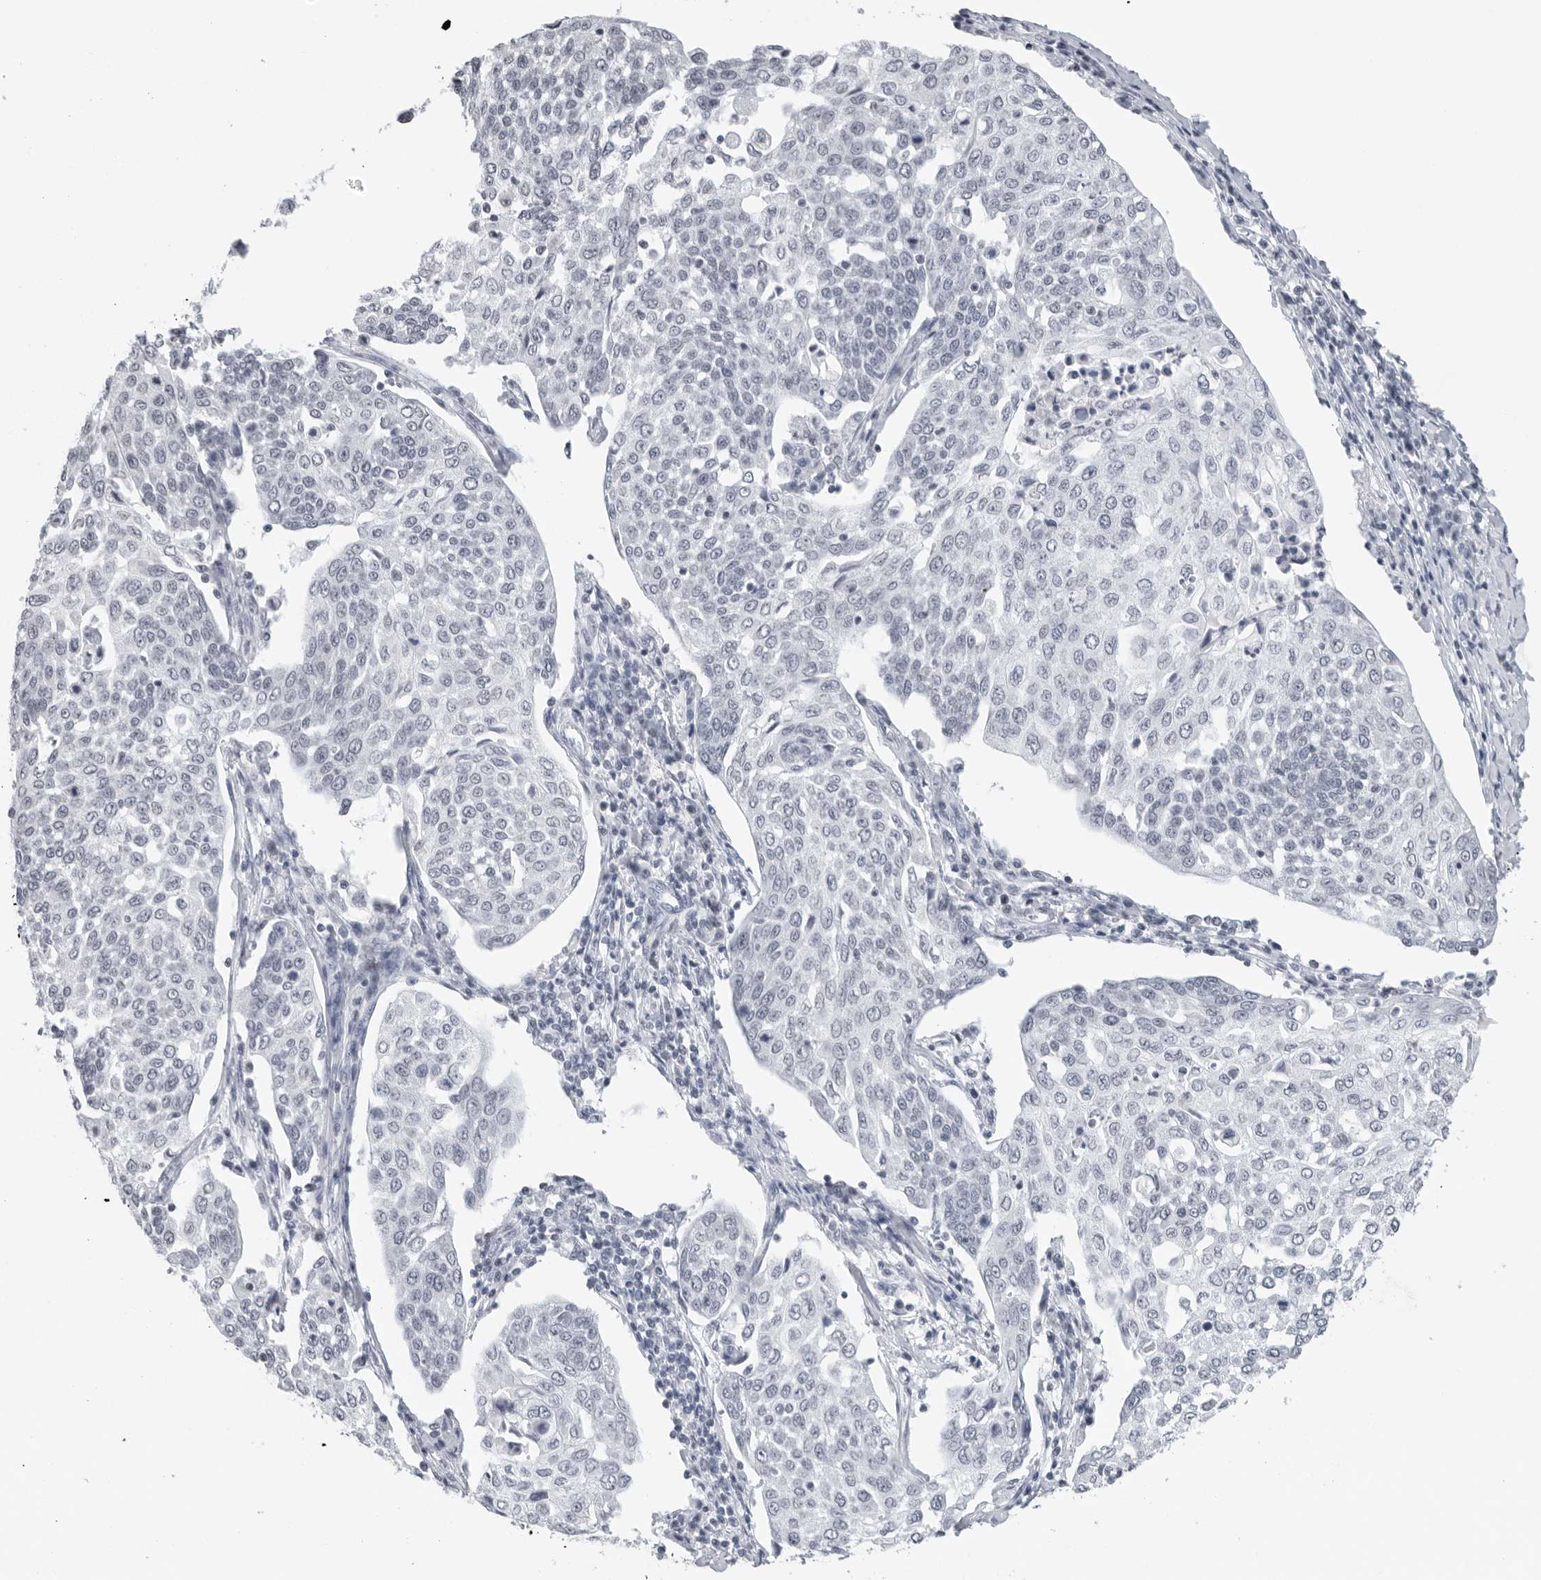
{"staining": {"intensity": "negative", "quantity": "none", "location": "none"}, "tissue": "cervical cancer", "cell_type": "Tumor cells", "image_type": "cancer", "snomed": [{"axis": "morphology", "description": "Squamous cell carcinoma, NOS"}, {"axis": "topography", "description": "Cervix"}], "caption": "Immunohistochemistry photomicrograph of squamous cell carcinoma (cervical) stained for a protein (brown), which shows no staining in tumor cells. (Stains: DAB immunohistochemistry with hematoxylin counter stain, Microscopy: brightfield microscopy at high magnification).", "gene": "FLG2", "patient": {"sex": "female", "age": 34}}